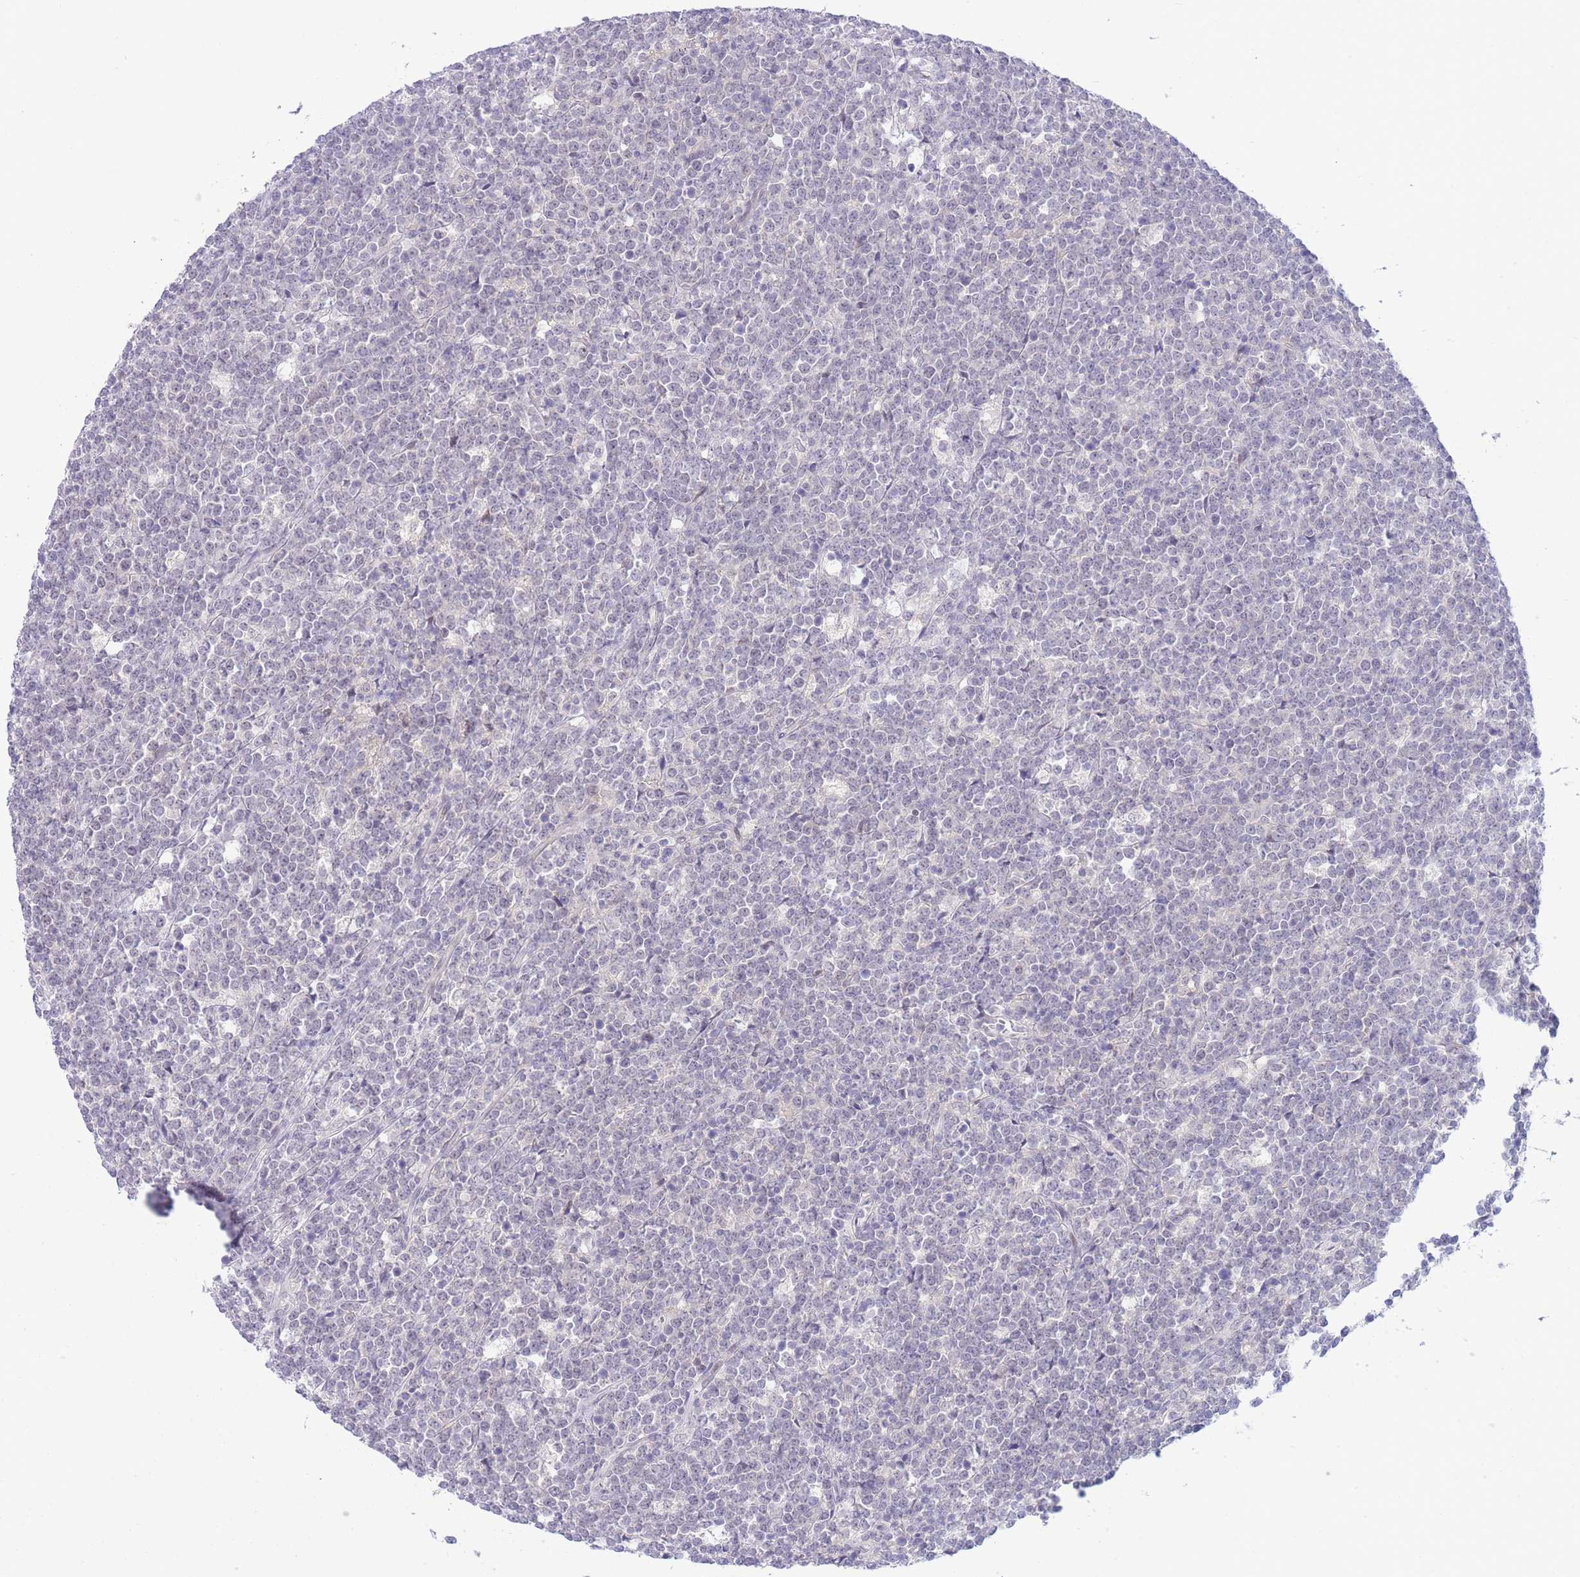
{"staining": {"intensity": "negative", "quantity": "none", "location": "none"}, "tissue": "lymphoma", "cell_type": "Tumor cells", "image_type": "cancer", "snomed": [{"axis": "morphology", "description": "Malignant lymphoma, non-Hodgkin's type, High grade"}, {"axis": "topography", "description": "Small intestine"}], "caption": "High-grade malignant lymphoma, non-Hodgkin's type stained for a protein using immunohistochemistry (IHC) displays no expression tumor cells.", "gene": "FBXO46", "patient": {"sex": "male", "age": 8}}